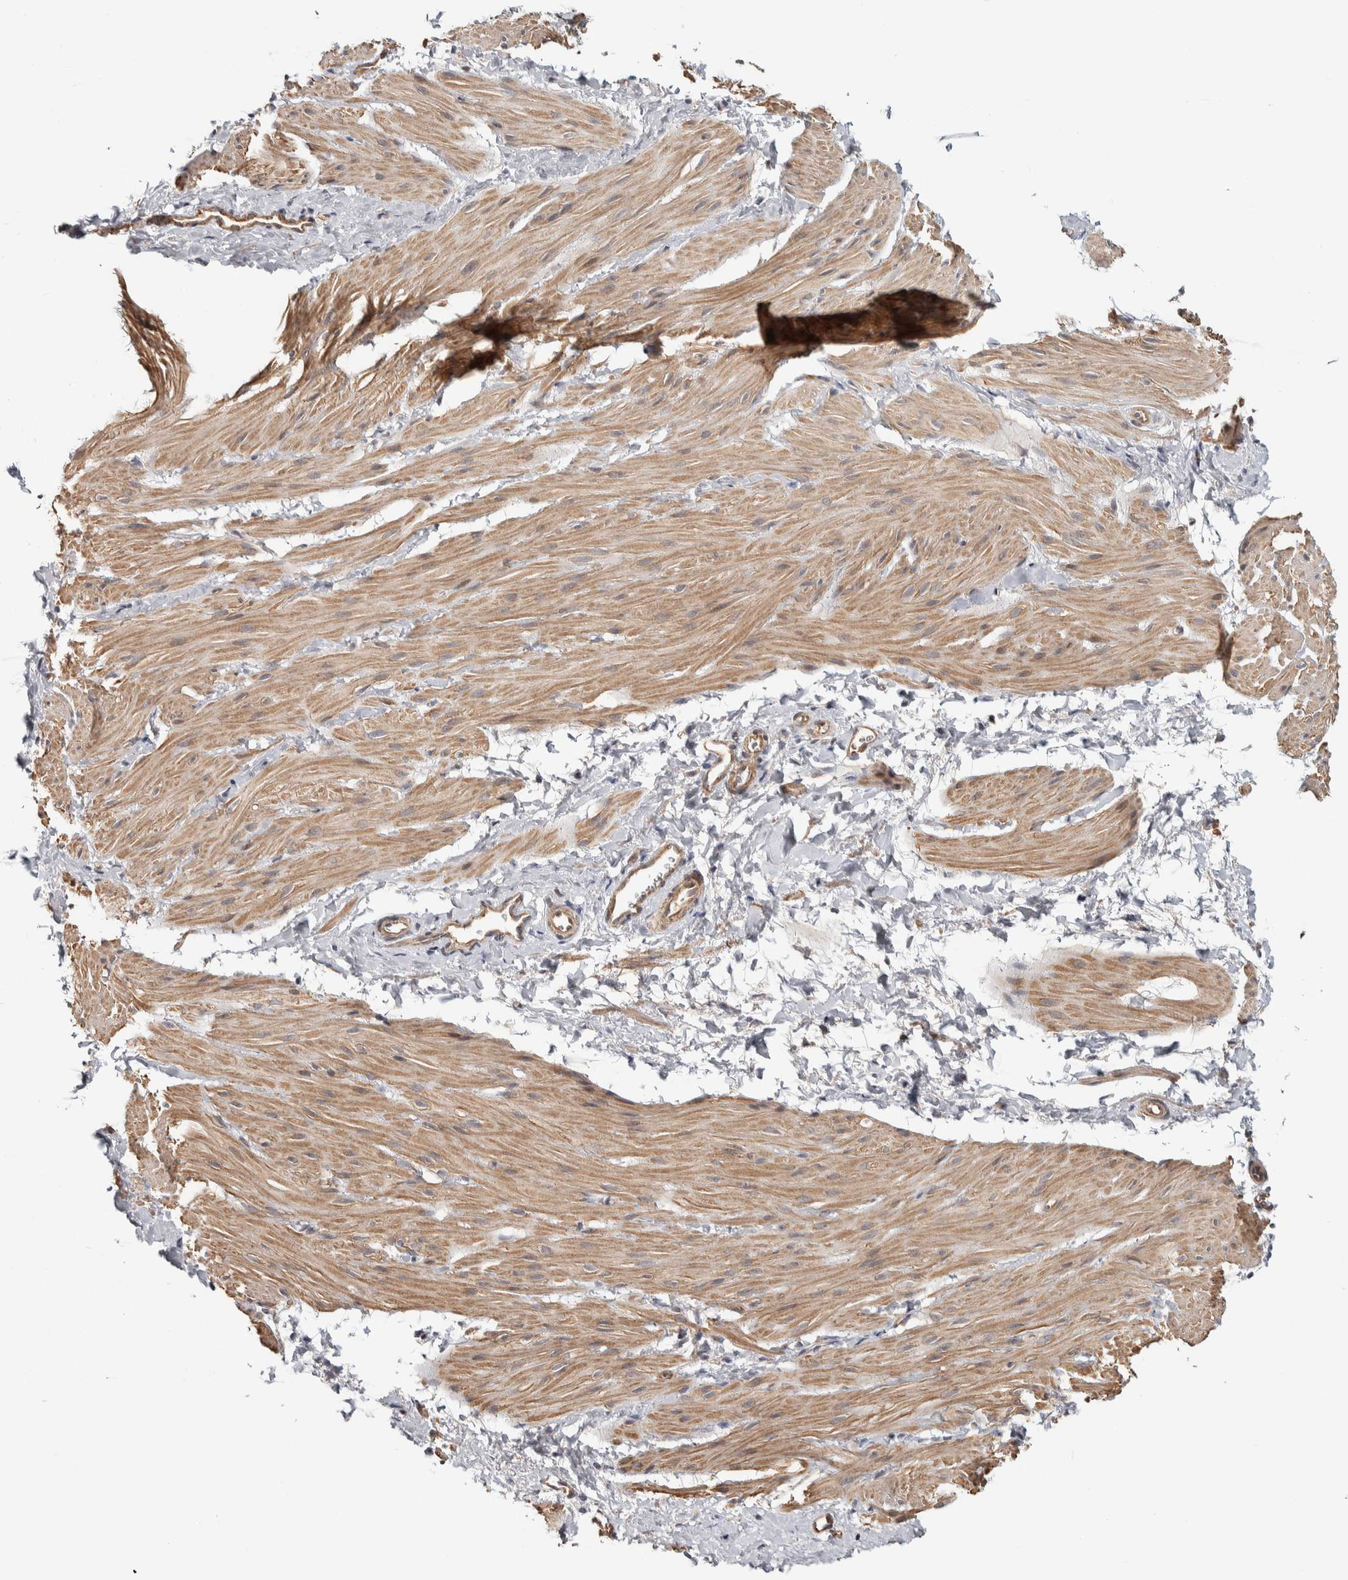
{"staining": {"intensity": "moderate", "quantity": "25%-75%", "location": "cytoplasmic/membranous"}, "tissue": "smooth muscle", "cell_type": "Smooth muscle cells", "image_type": "normal", "snomed": [{"axis": "morphology", "description": "Normal tissue, NOS"}, {"axis": "topography", "description": "Smooth muscle"}], "caption": "A histopathology image showing moderate cytoplasmic/membranous expression in approximately 25%-75% of smooth muscle cells in benign smooth muscle, as visualized by brown immunohistochemical staining.", "gene": "CHMP4C", "patient": {"sex": "male", "age": 16}}